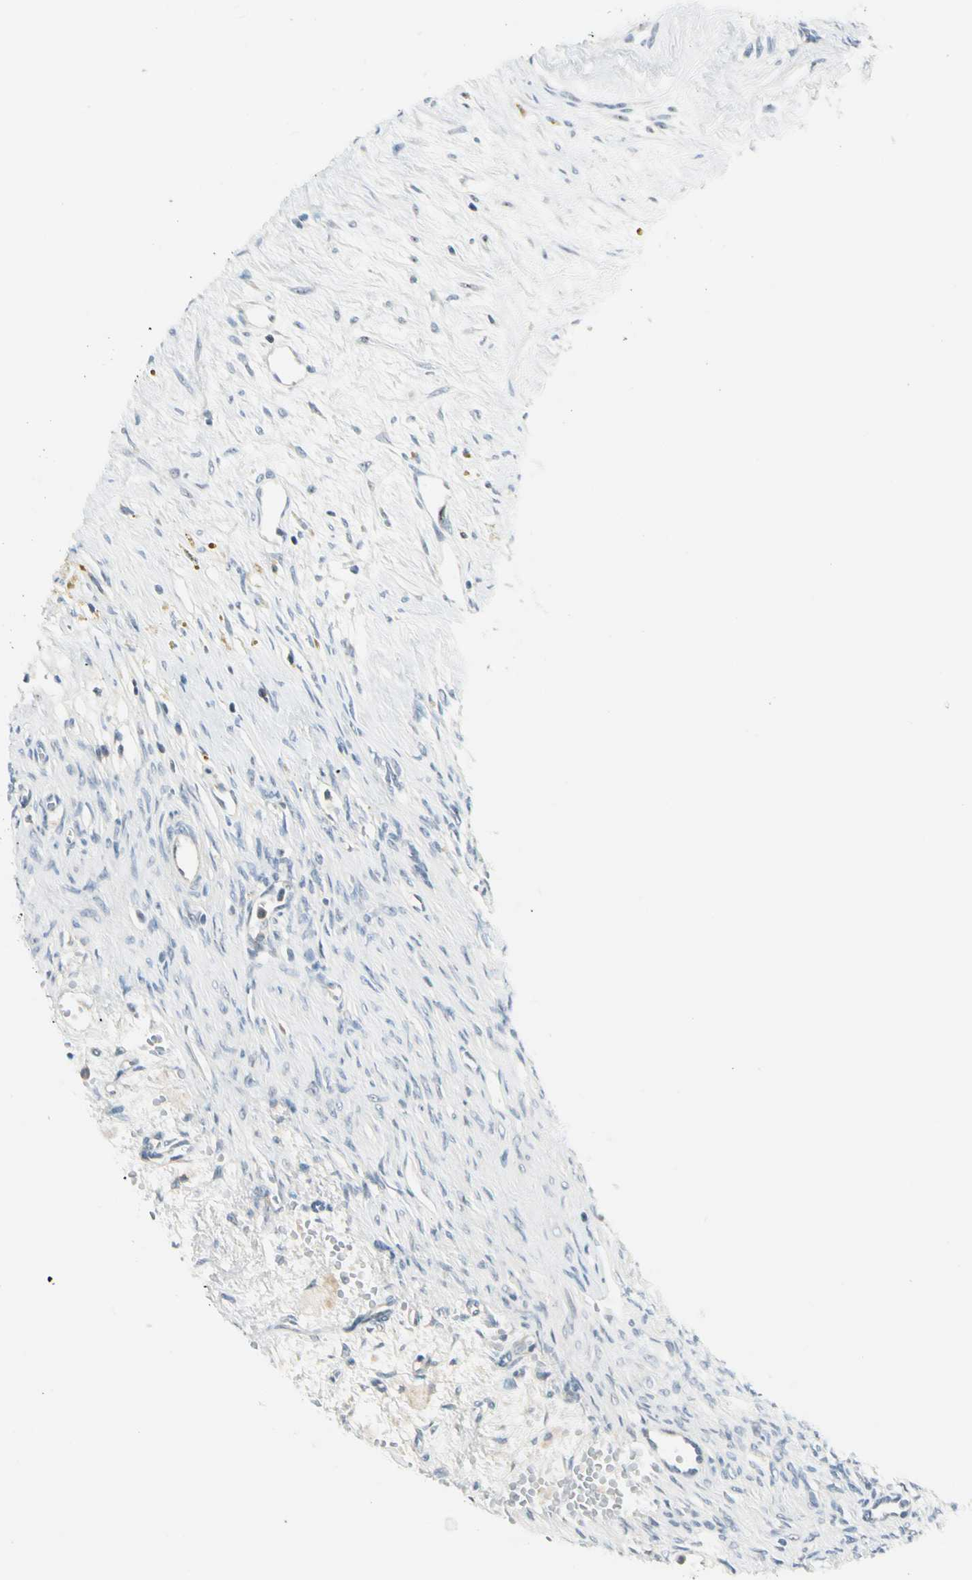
{"staining": {"intensity": "negative", "quantity": "none", "location": "none"}, "tissue": "ovary", "cell_type": "Ovarian stroma cells", "image_type": "normal", "snomed": [{"axis": "morphology", "description": "Normal tissue, NOS"}, {"axis": "topography", "description": "Ovary"}], "caption": "High magnification brightfield microscopy of benign ovary stained with DAB (brown) and counterstained with hematoxylin (blue): ovarian stroma cells show no significant positivity.", "gene": "ZSCAN1", "patient": {"sex": "female", "age": 33}}